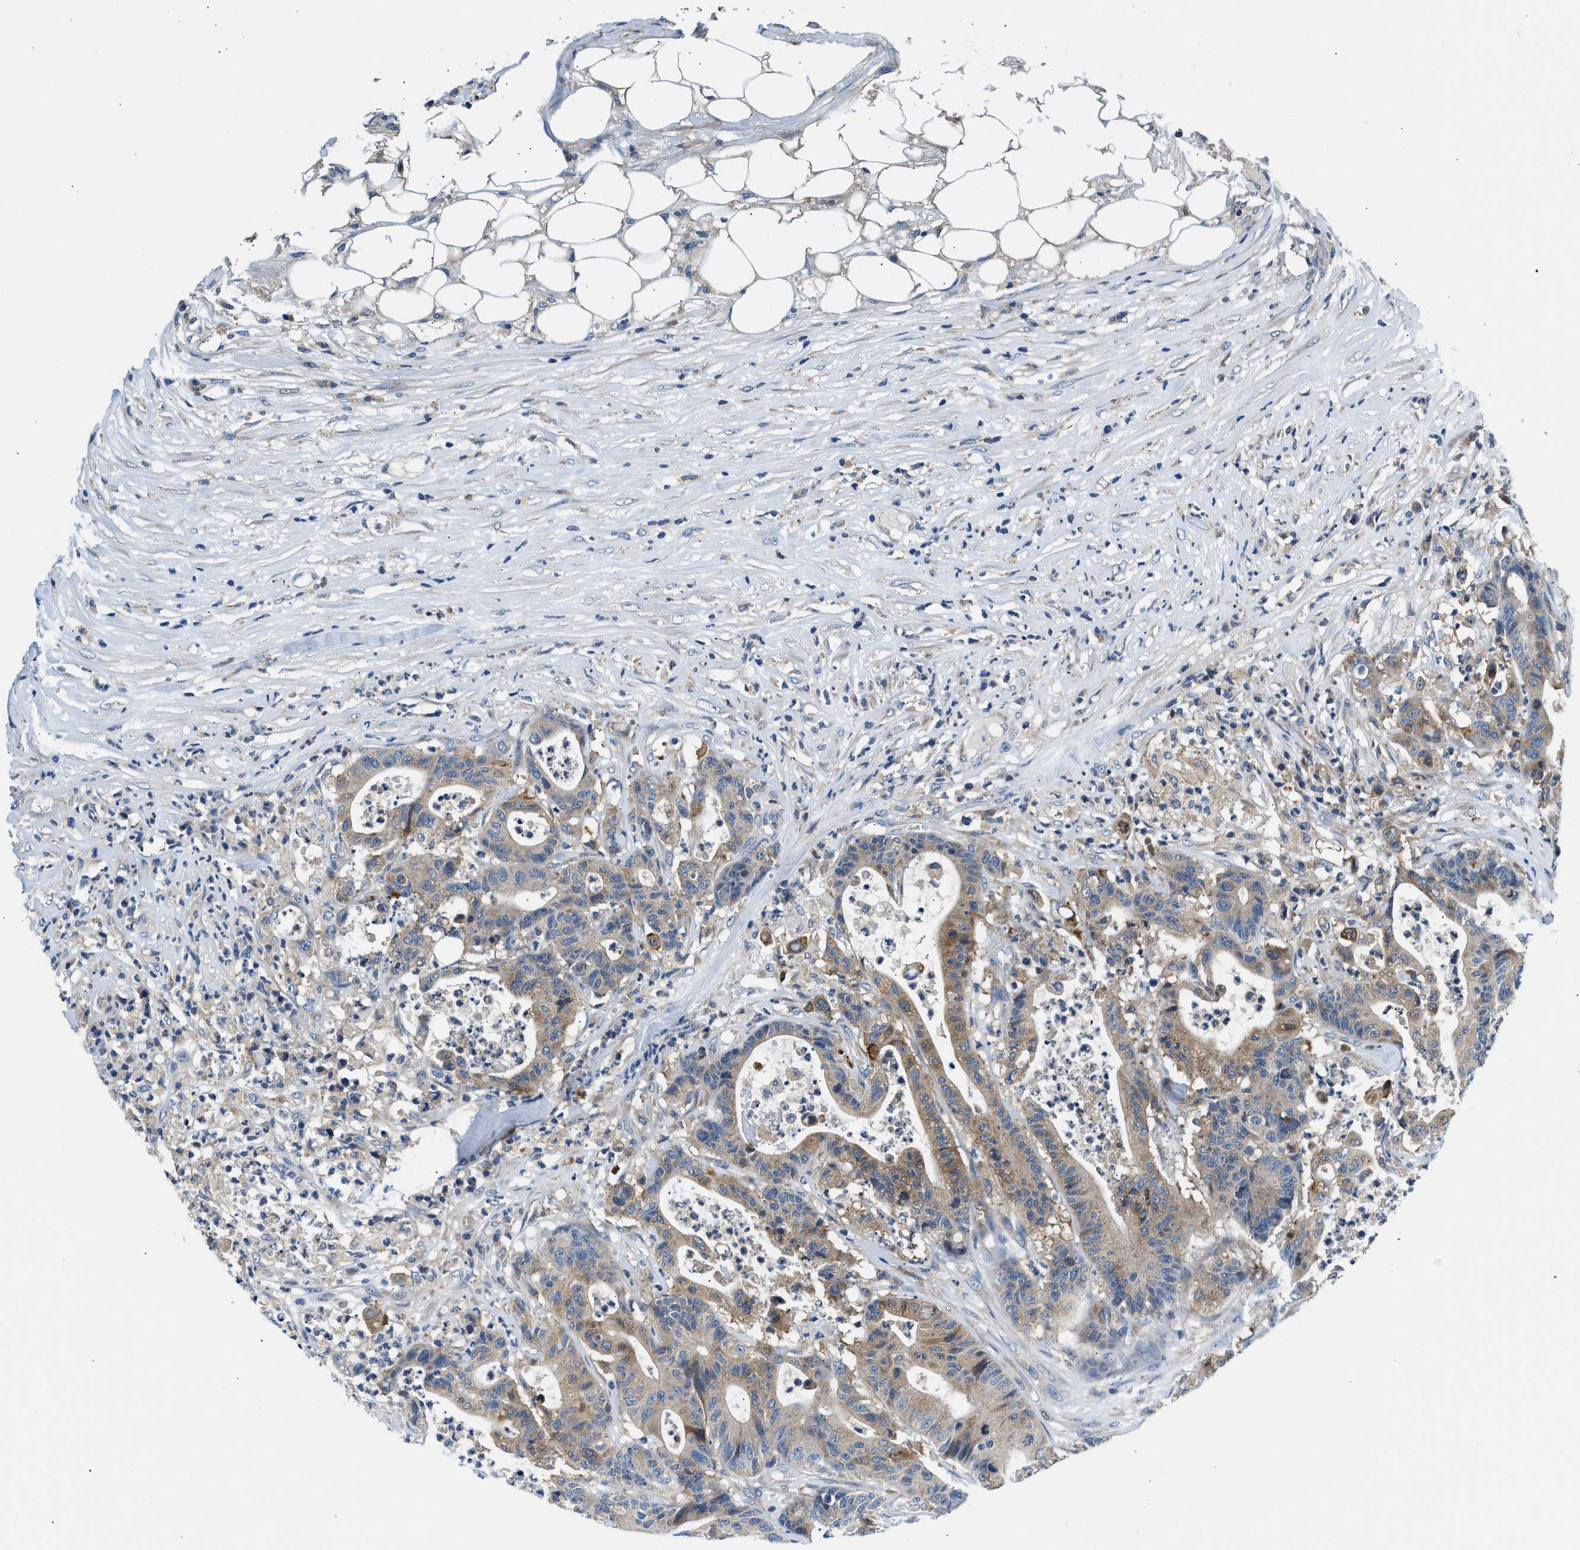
{"staining": {"intensity": "moderate", "quantity": ">75%", "location": "cytoplasmic/membranous"}, "tissue": "colorectal cancer", "cell_type": "Tumor cells", "image_type": "cancer", "snomed": [{"axis": "morphology", "description": "Adenocarcinoma, NOS"}, {"axis": "topography", "description": "Colon"}], "caption": "Colorectal cancer tissue reveals moderate cytoplasmic/membranous positivity in approximately >75% of tumor cells (DAB = brown stain, brightfield microscopy at high magnification).", "gene": "LPIN2", "patient": {"sex": "female", "age": 84}}